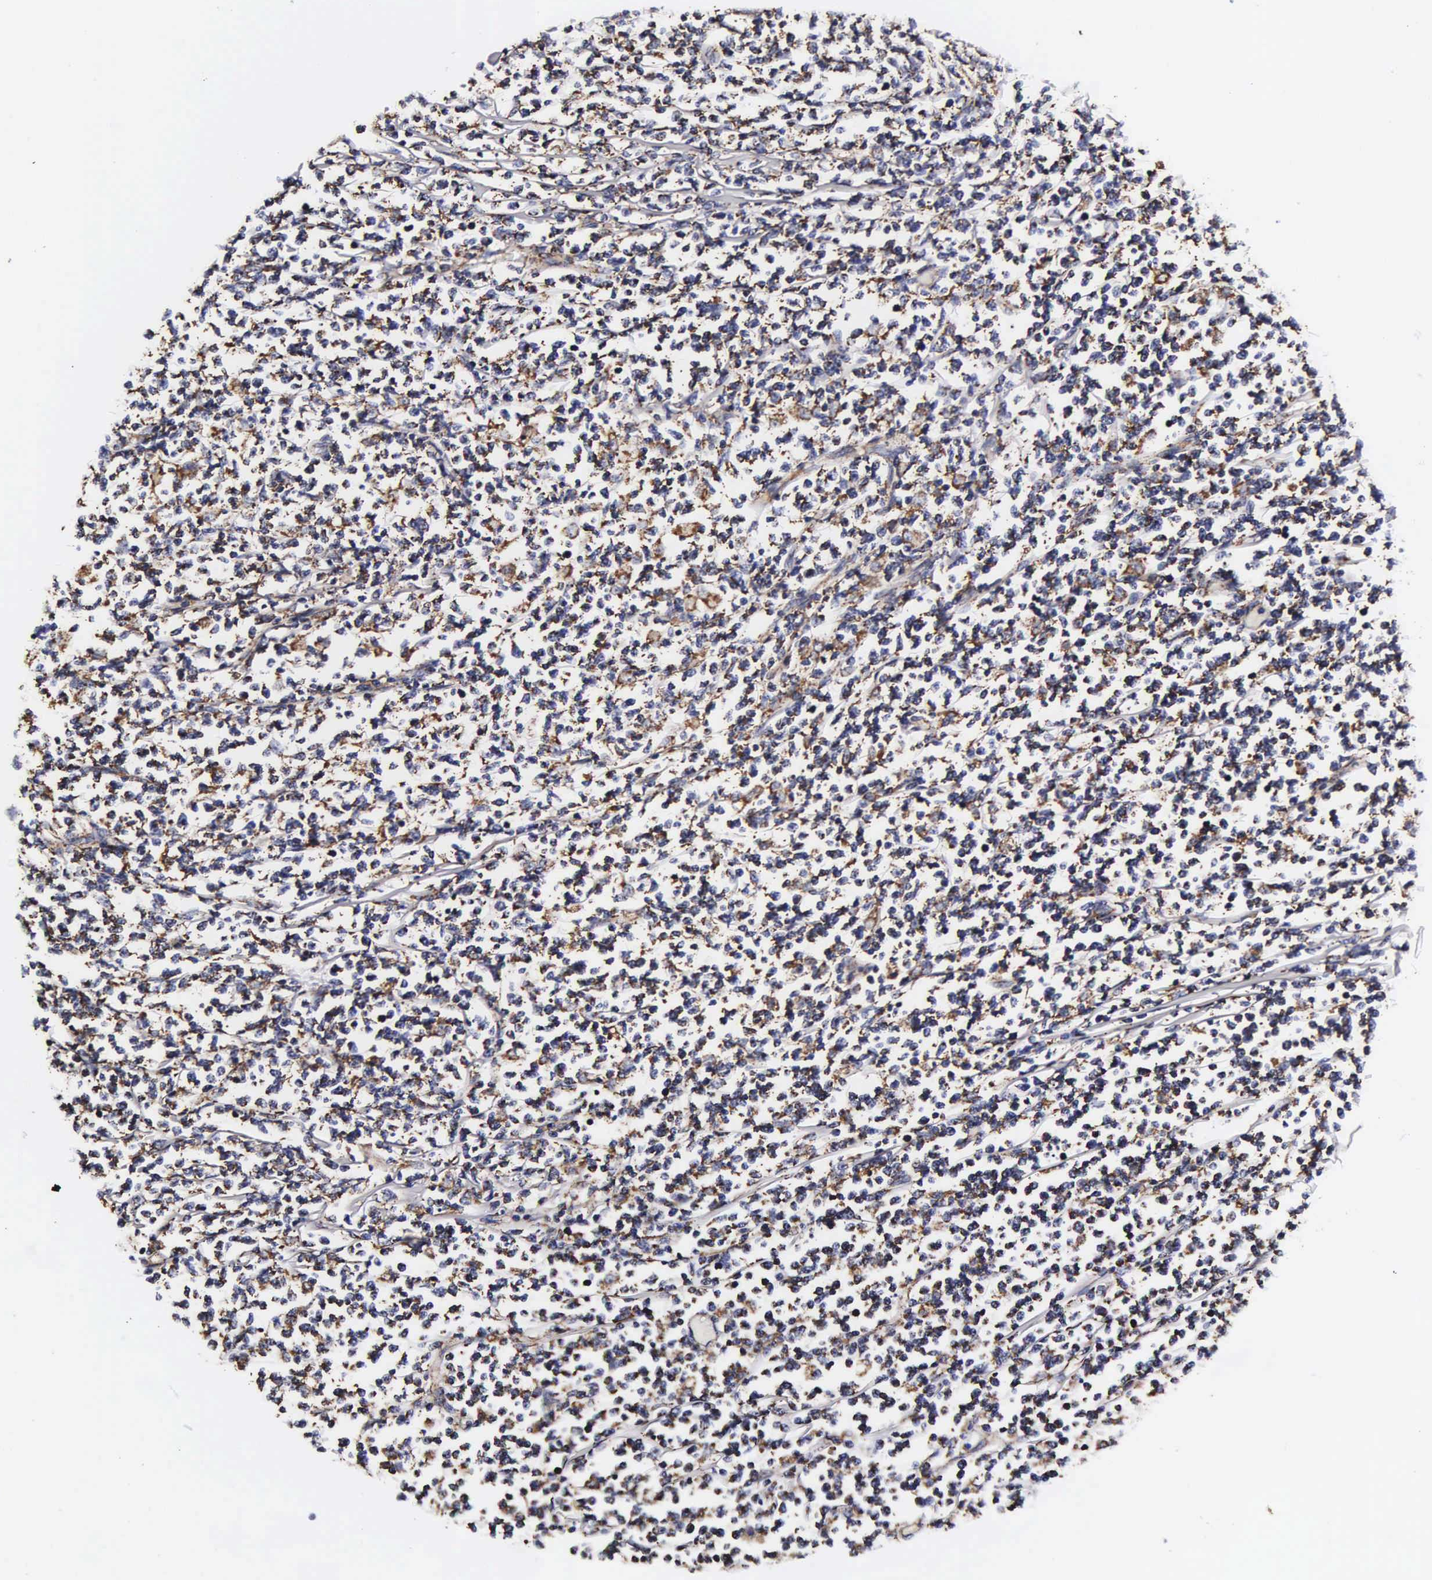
{"staining": {"intensity": "weak", "quantity": ">75%", "location": "cytoplasmic/membranous"}, "tissue": "lymphoma", "cell_type": "Tumor cells", "image_type": "cancer", "snomed": [{"axis": "morphology", "description": "Malignant lymphoma, non-Hodgkin's type, High grade"}, {"axis": "topography", "description": "Colon"}], "caption": "High-grade malignant lymphoma, non-Hodgkin's type was stained to show a protein in brown. There is low levels of weak cytoplasmic/membranous staining in approximately >75% of tumor cells. The staining was performed using DAB (3,3'-diaminobenzidine) to visualize the protein expression in brown, while the nuclei were stained in blue with hematoxylin (Magnification: 20x).", "gene": "PSMA3", "patient": {"sex": "male", "age": 82}}